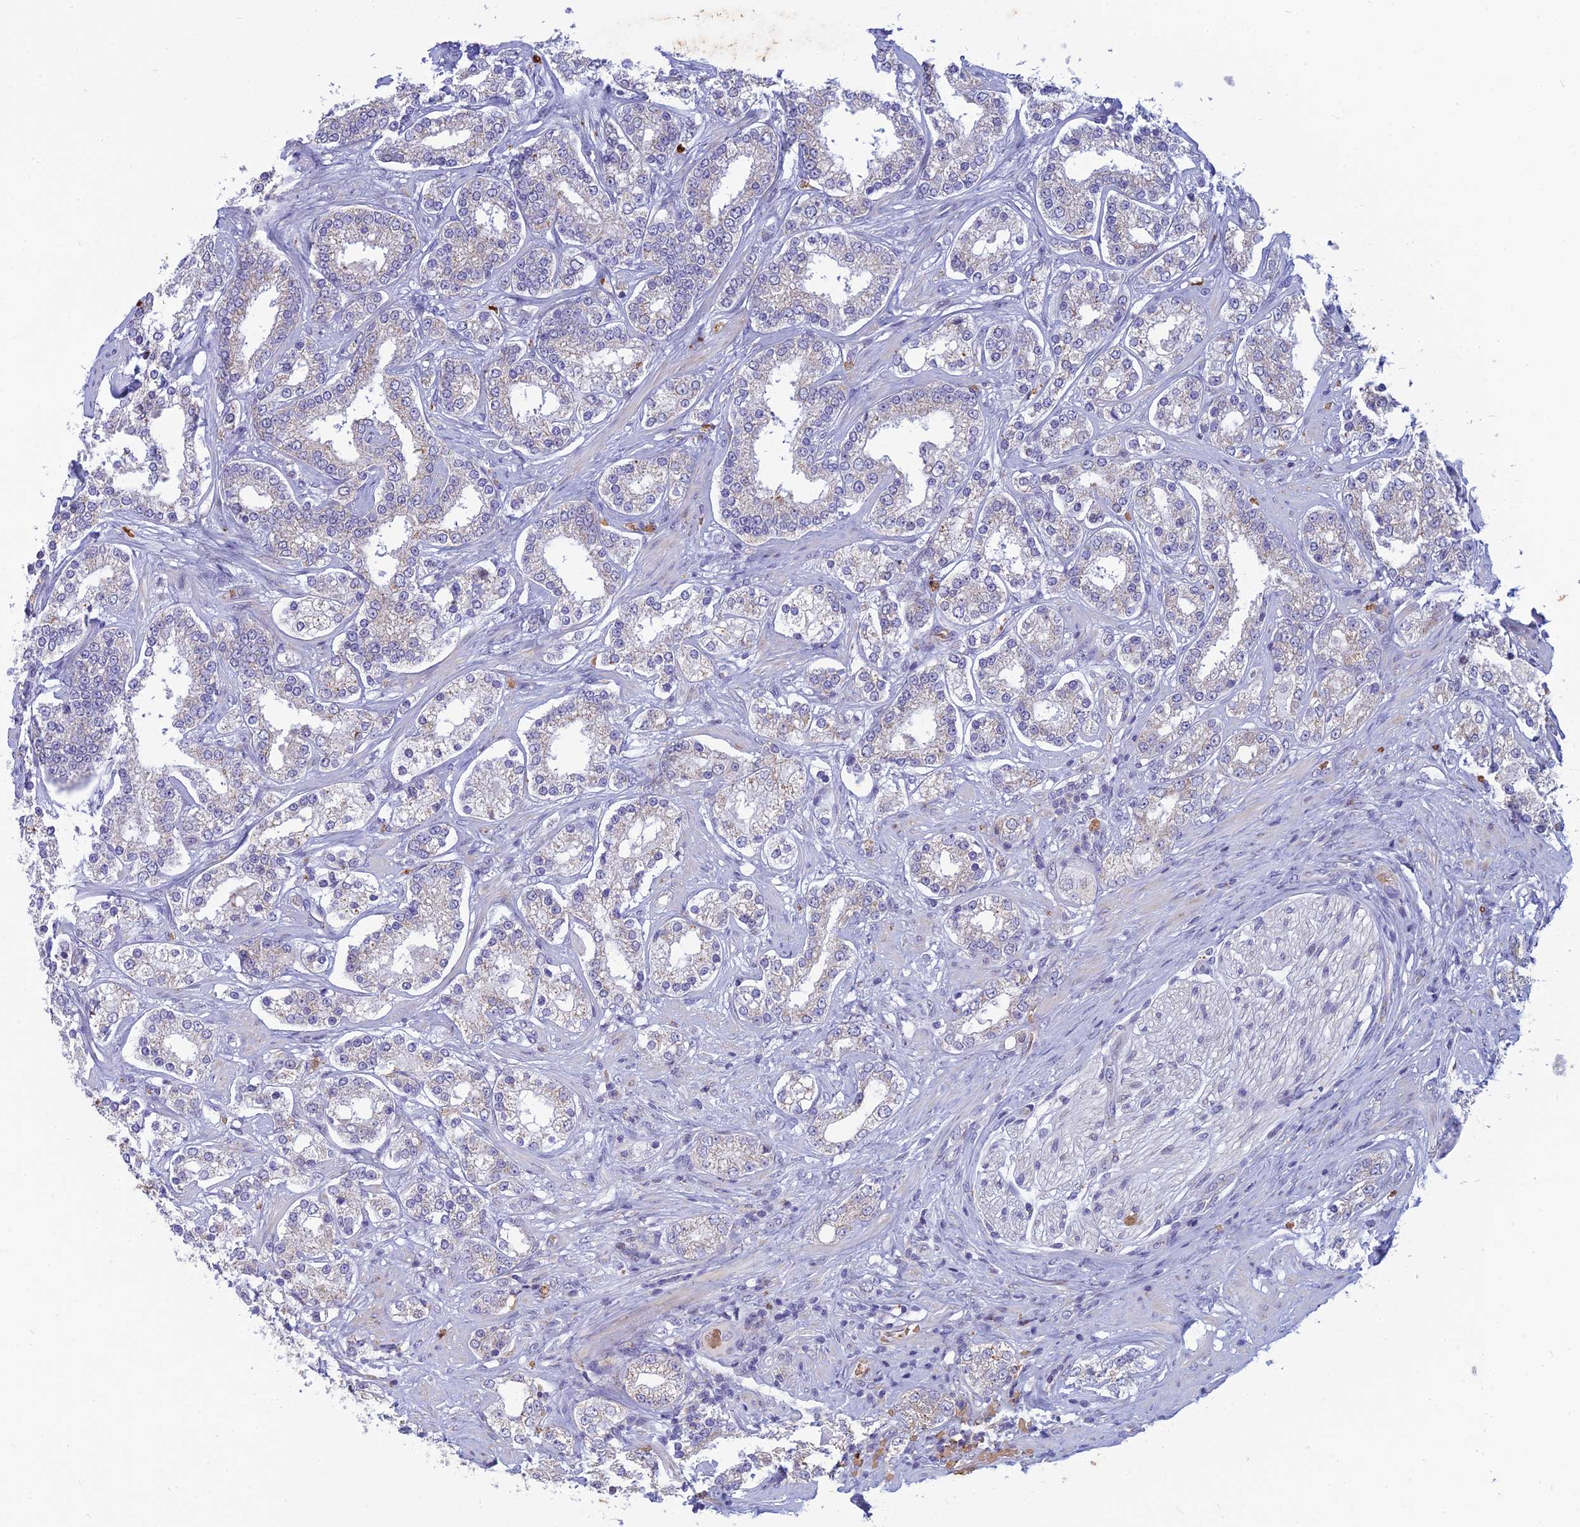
{"staining": {"intensity": "negative", "quantity": "none", "location": "none"}, "tissue": "prostate cancer", "cell_type": "Tumor cells", "image_type": "cancer", "snomed": [{"axis": "morphology", "description": "Normal tissue, NOS"}, {"axis": "morphology", "description": "Adenocarcinoma, High grade"}, {"axis": "topography", "description": "Prostate"}], "caption": "Micrograph shows no protein positivity in tumor cells of prostate high-grade adenocarcinoma tissue.", "gene": "HHAT", "patient": {"sex": "male", "age": 83}}